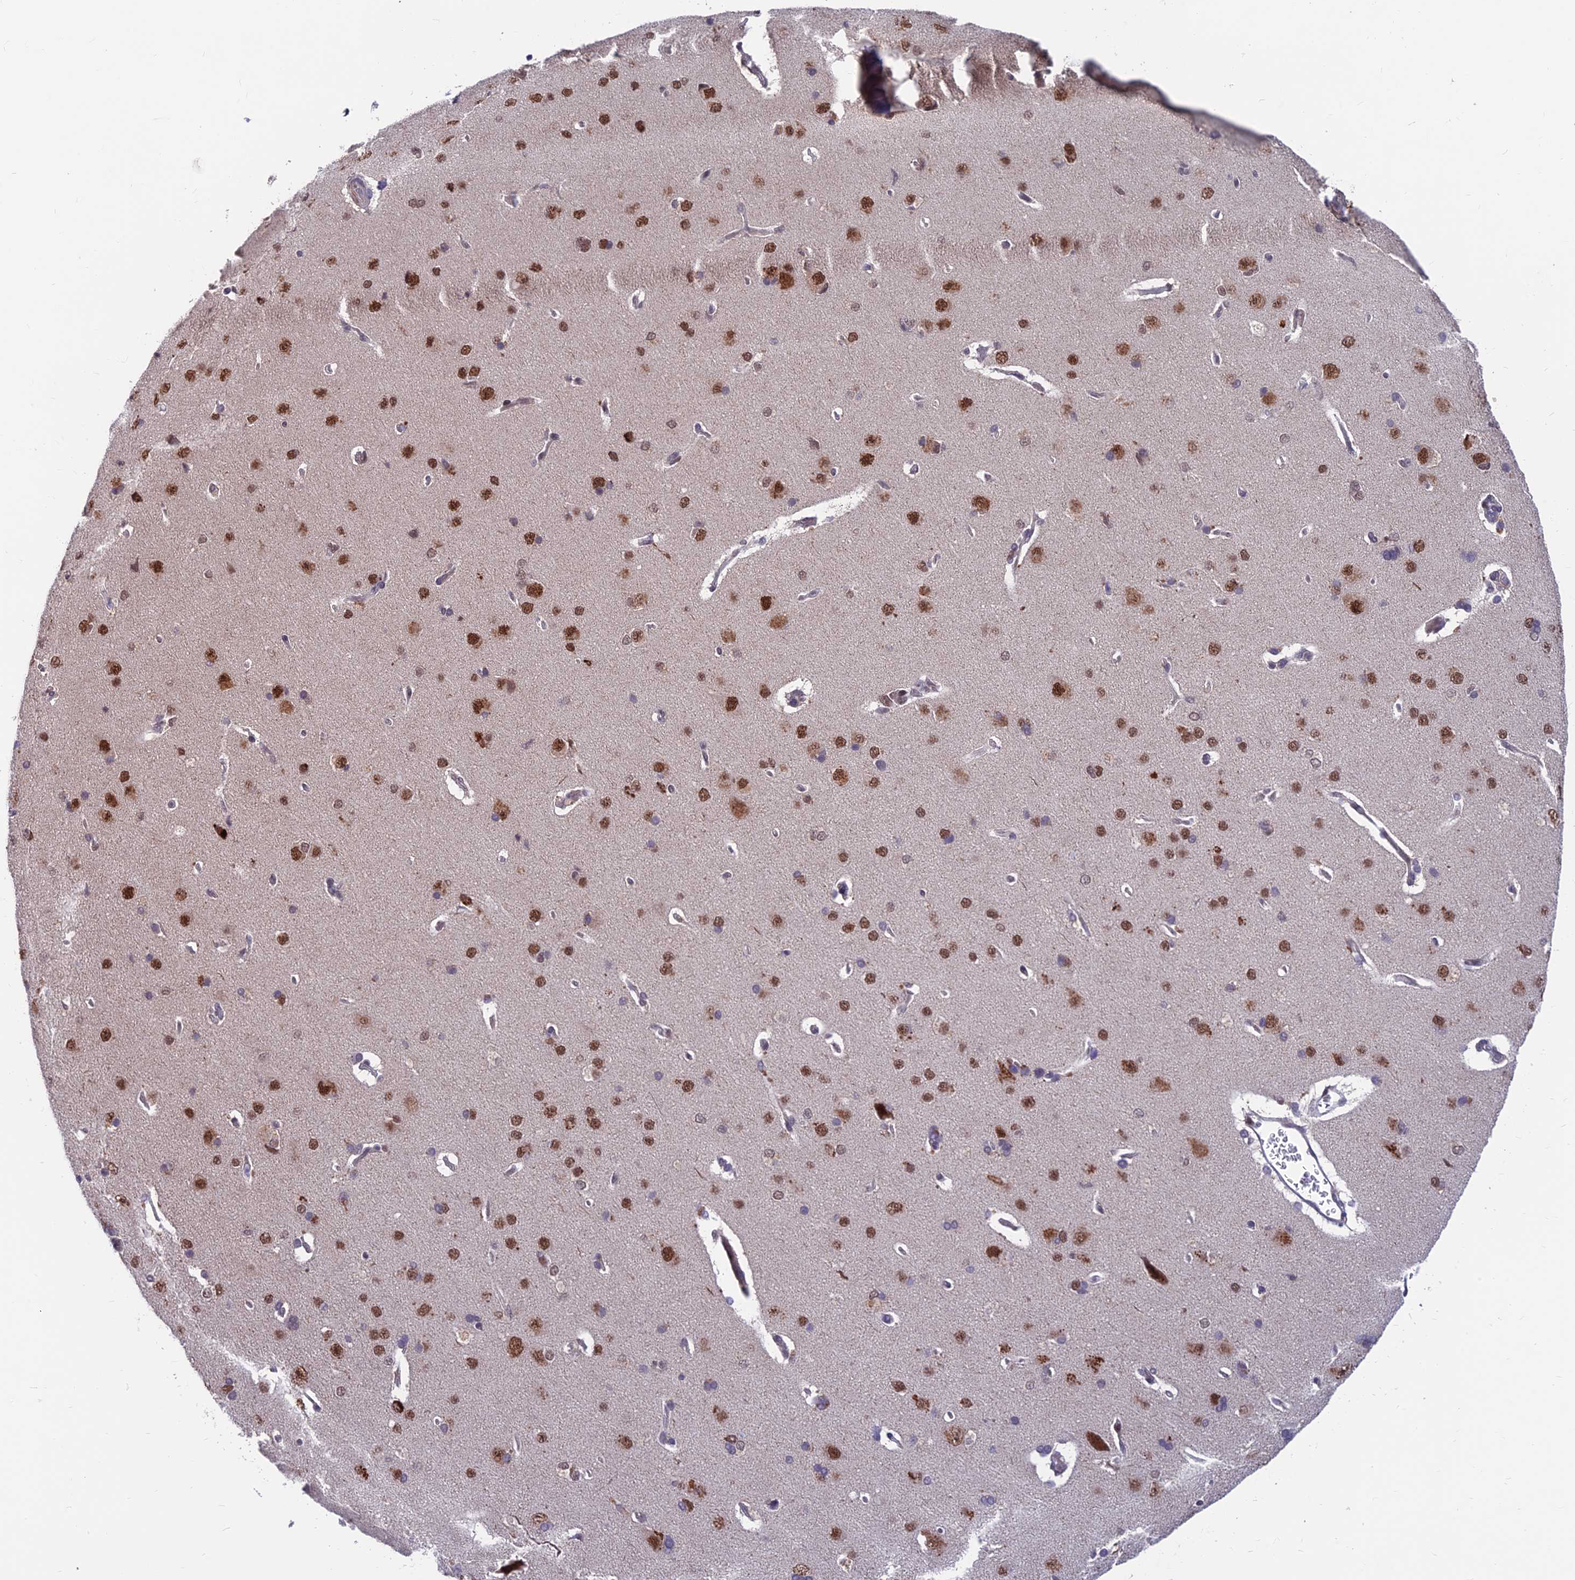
{"staining": {"intensity": "negative", "quantity": "none", "location": "none"}, "tissue": "cerebral cortex", "cell_type": "Endothelial cells", "image_type": "normal", "snomed": [{"axis": "morphology", "description": "Normal tissue, NOS"}, {"axis": "topography", "description": "Cerebral cortex"}], "caption": "Immunohistochemical staining of normal human cerebral cortex displays no significant staining in endothelial cells.", "gene": "KIAA1191", "patient": {"sex": "male", "age": 62}}